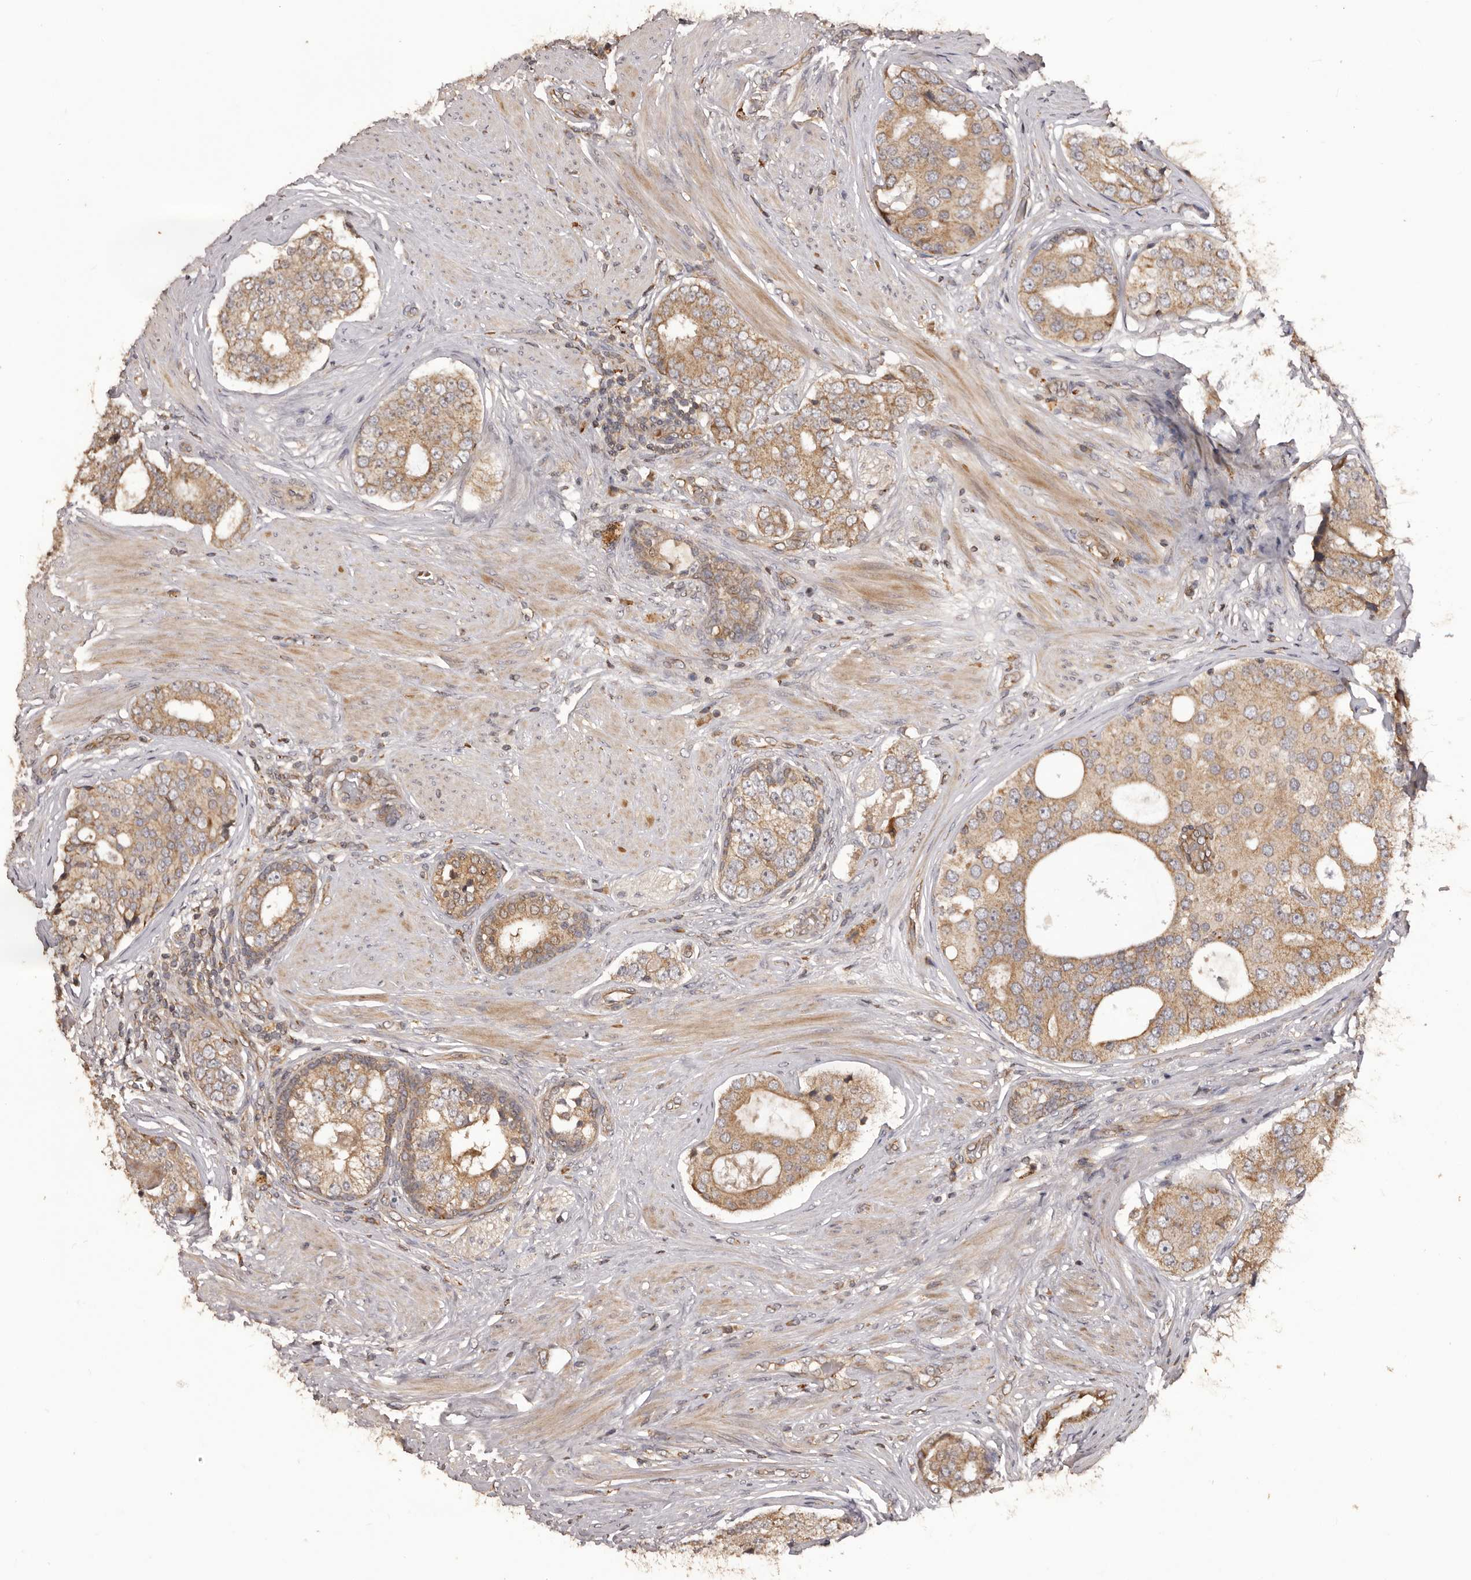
{"staining": {"intensity": "moderate", "quantity": ">75%", "location": "cytoplasmic/membranous"}, "tissue": "prostate cancer", "cell_type": "Tumor cells", "image_type": "cancer", "snomed": [{"axis": "morphology", "description": "Adenocarcinoma, High grade"}, {"axis": "topography", "description": "Prostate"}], "caption": "Moderate cytoplasmic/membranous protein positivity is seen in about >75% of tumor cells in prostate cancer.", "gene": "QRSL1", "patient": {"sex": "male", "age": 56}}